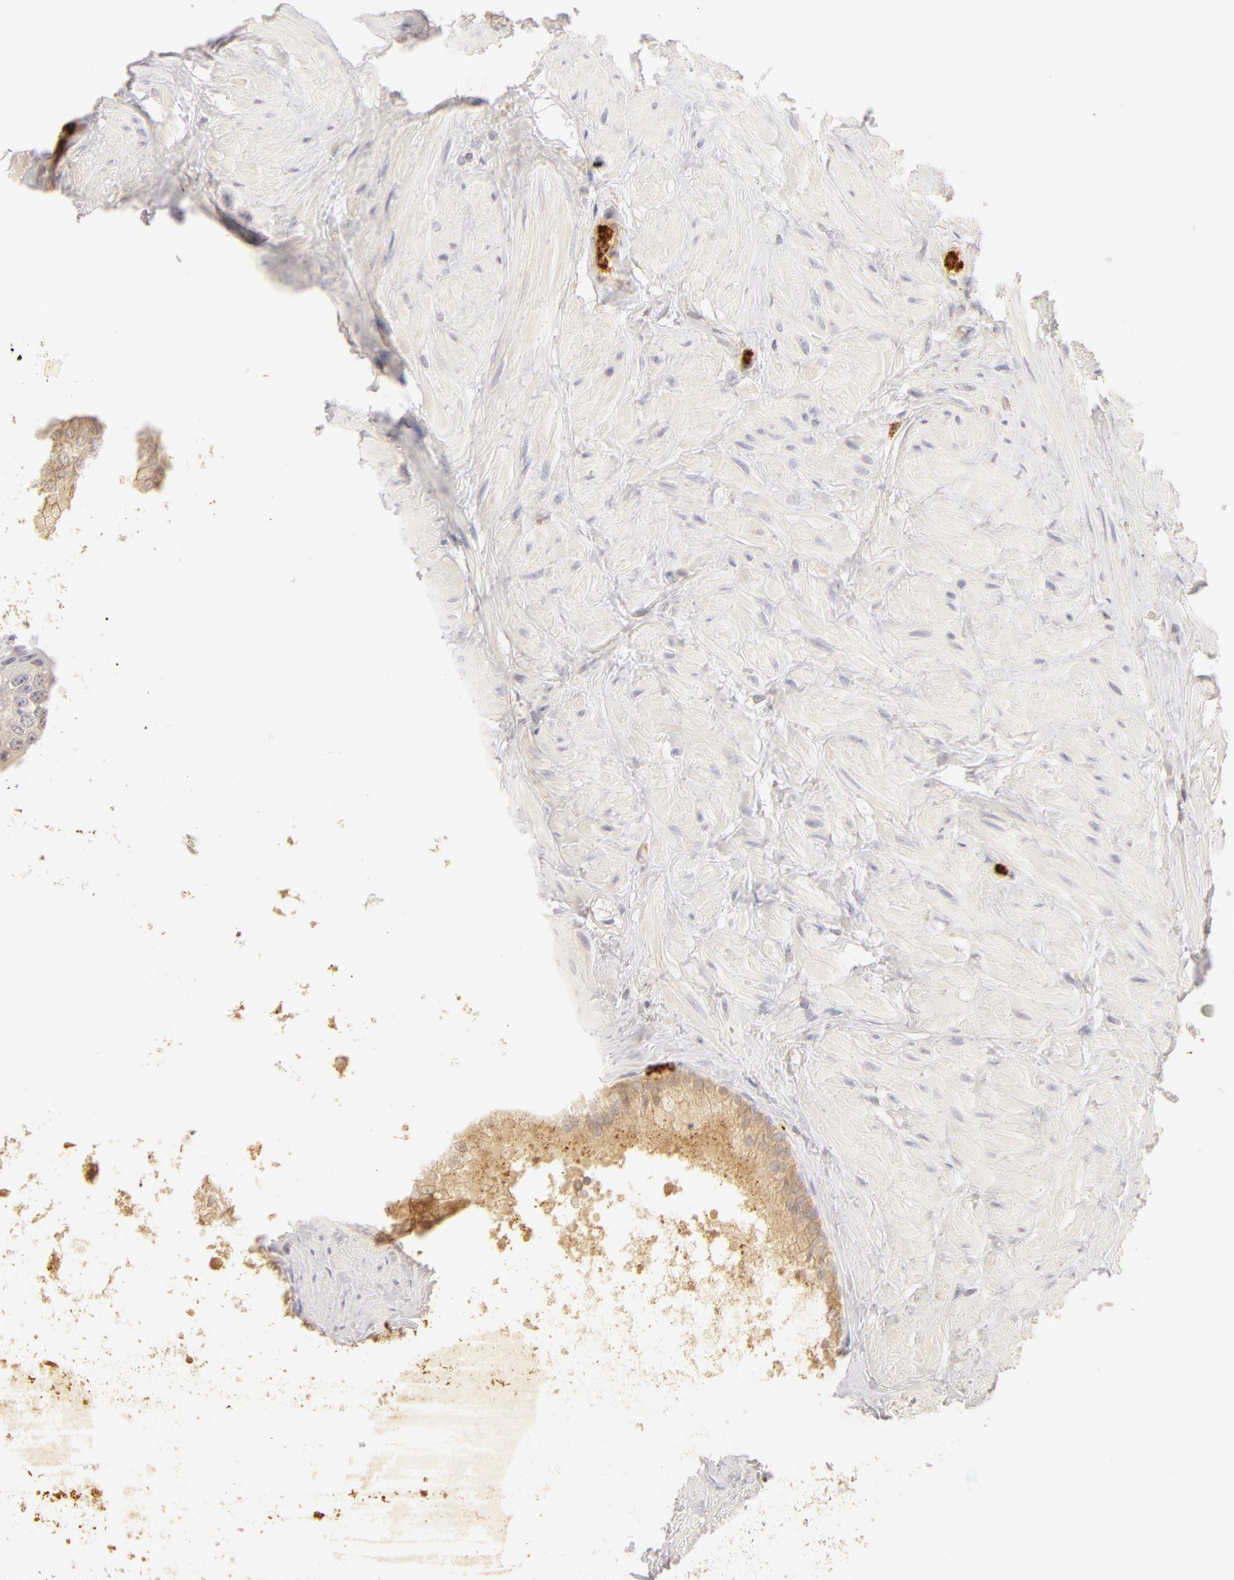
{"staining": {"intensity": "weak", "quantity": ">75%", "location": "cytoplasmic/membranous"}, "tissue": "prostate", "cell_type": "Glandular cells", "image_type": "normal", "snomed": [{"axis": "morphology", "description": "Normal tissue, NOS"}, {"axis": "topography", "description": "Prostate"}], "caption": "Weak cytoplasmic/membranous protein staining is seen in about >75% of glandular cells in prostate. The staining was performed using DAB (3,3'-diaminobenzidine), with brown indicating positive protein expression. Nuclei are stained blue with hematoxylin.", "gene": "C1R", "patient": {"sex": "male", "age": 65}}